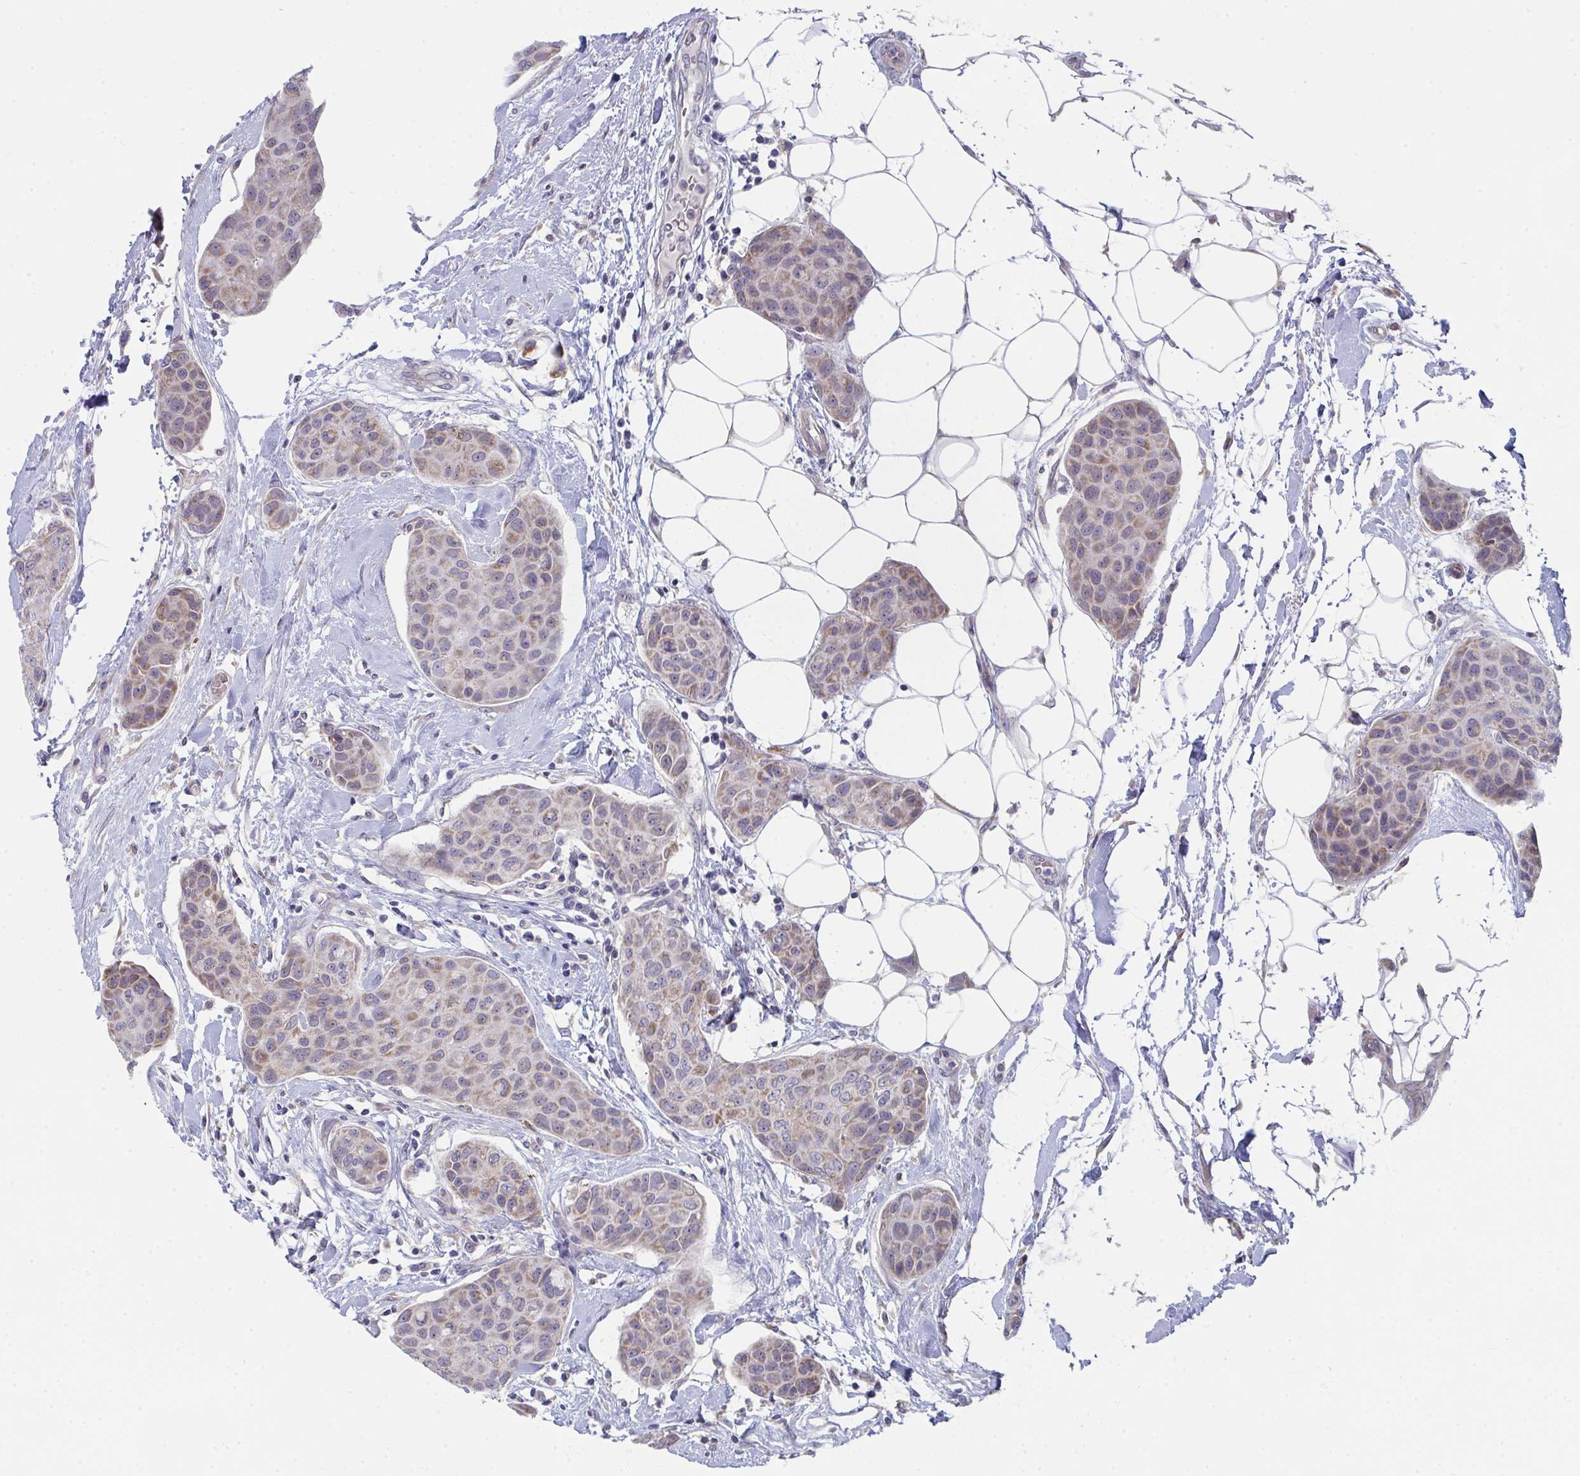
{"staining": {"intensity": "weak", "quantity": "25%-75%", "location": "cytoplasmic/membranous"}, "tissue": "breast cancer", "cell_type": "Tumor cells", "image_type": "cancer", "snomed": [{"axis": "morphology", "description": "Duct carcinoma"}, {"axis": "topography", "description": "Breast"}, {"axis": "topography", "description": "Lymph node"}], "caption": "A high-resolution histopathology image shows immunohistochemistry staining of breast invasive ductal carcinoma, which demonstrates weak cytoplasmic/membranous staining in about 25%-75% of tumor cells.", "gene": "VWDE", "patient": {"sex": "female", "age": 80}}